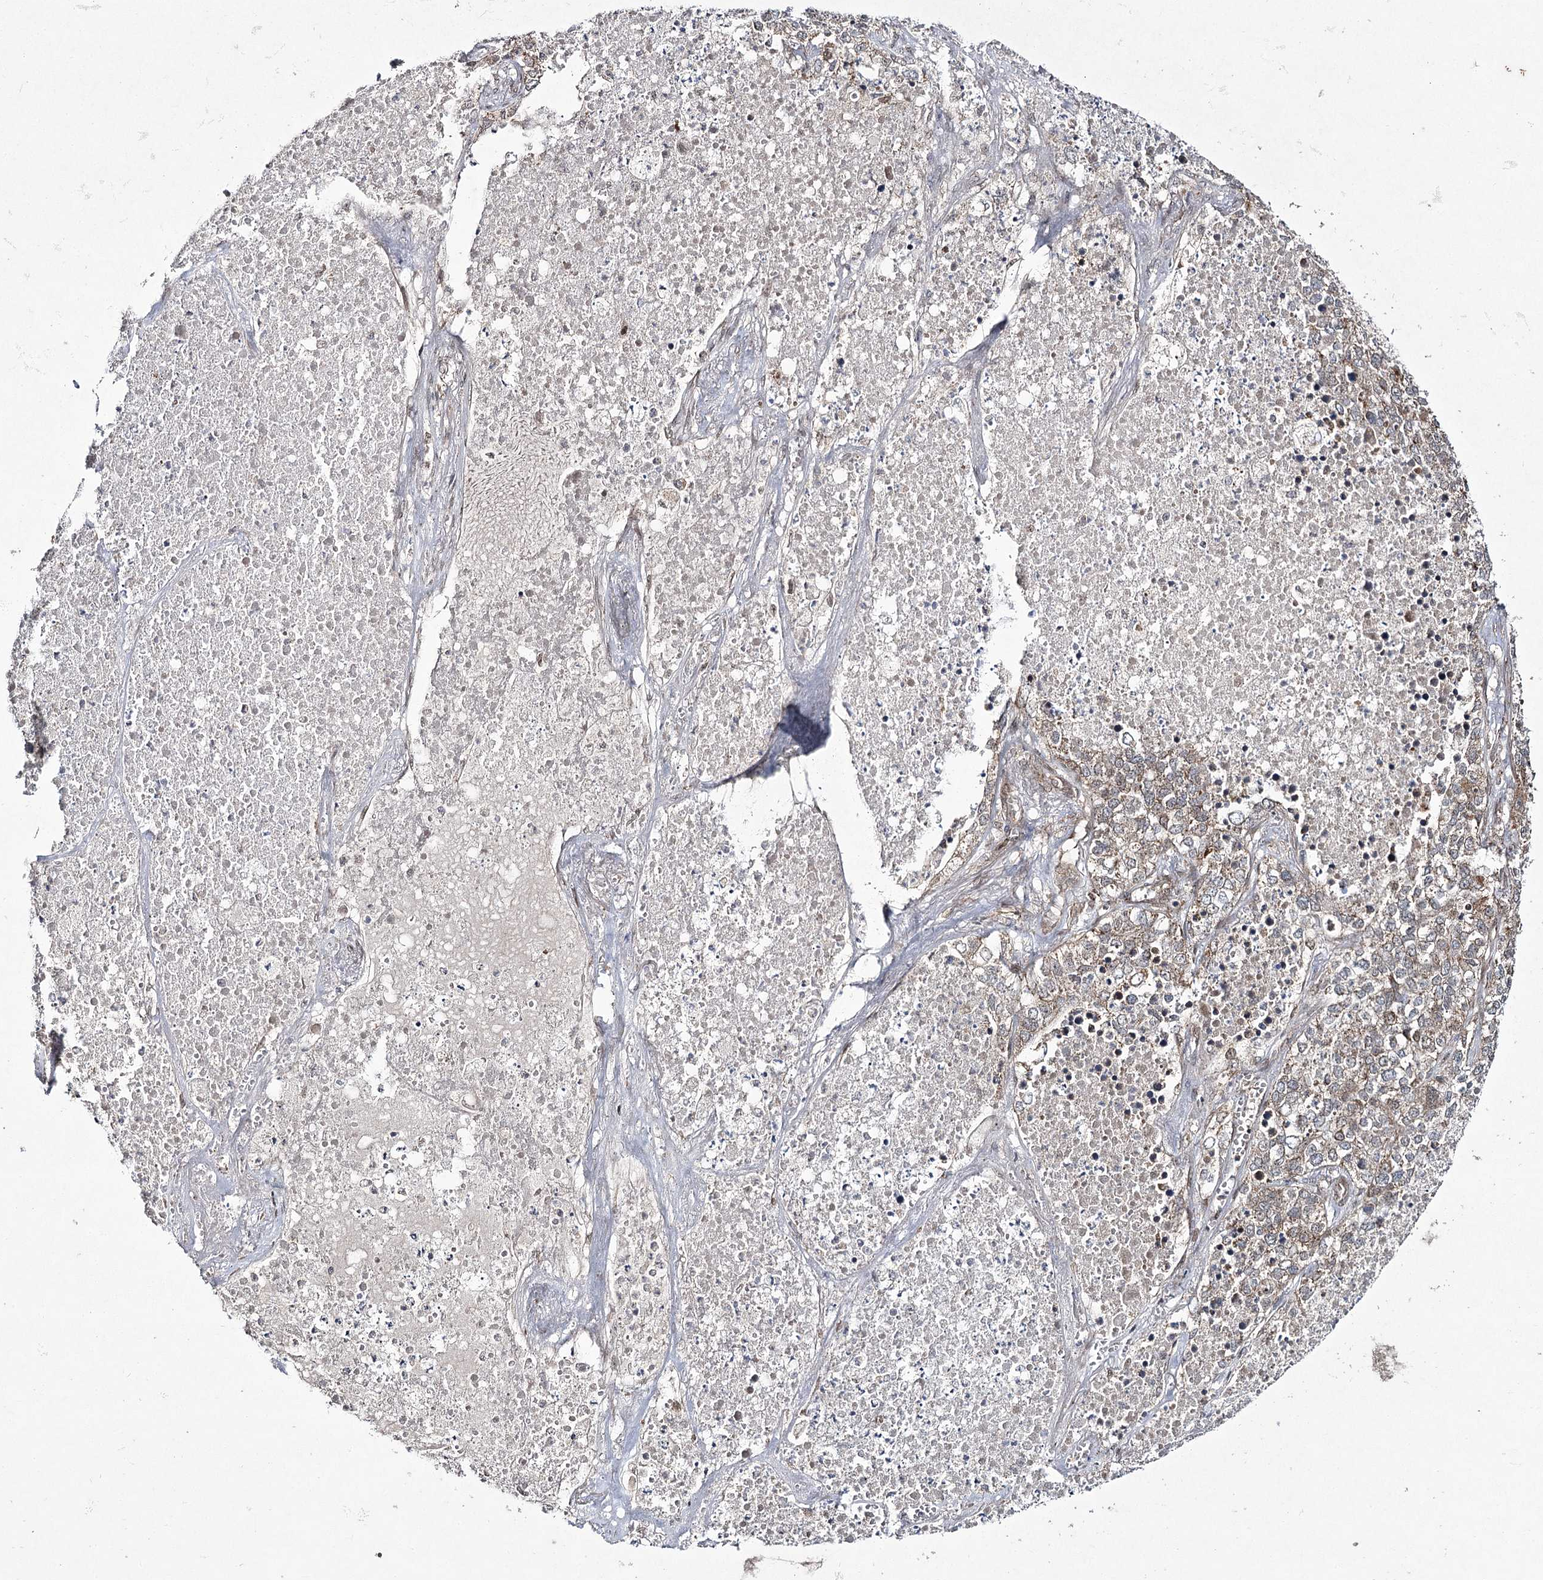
{"staining": {"intensity": "moderate", "quantity": "25%-75%", "location": "cytoplasmic/membranous"}, "tissue": "lung cancer", "cell_type": "Tumor cells", "image_type": "cancer", "snomed": [{"axis": "morphology", "description": "Adenocarcinoma, NOS"}, {"axis": "topography", "description": "Lung"}], "caption": "Protein staining displays moderate cytoplasmic/membranous expression in approximately 25%-75% of tumor cells in lung cancer.", "gene": "TRNT1", "patient": {"sex": "male", "age": 49}}